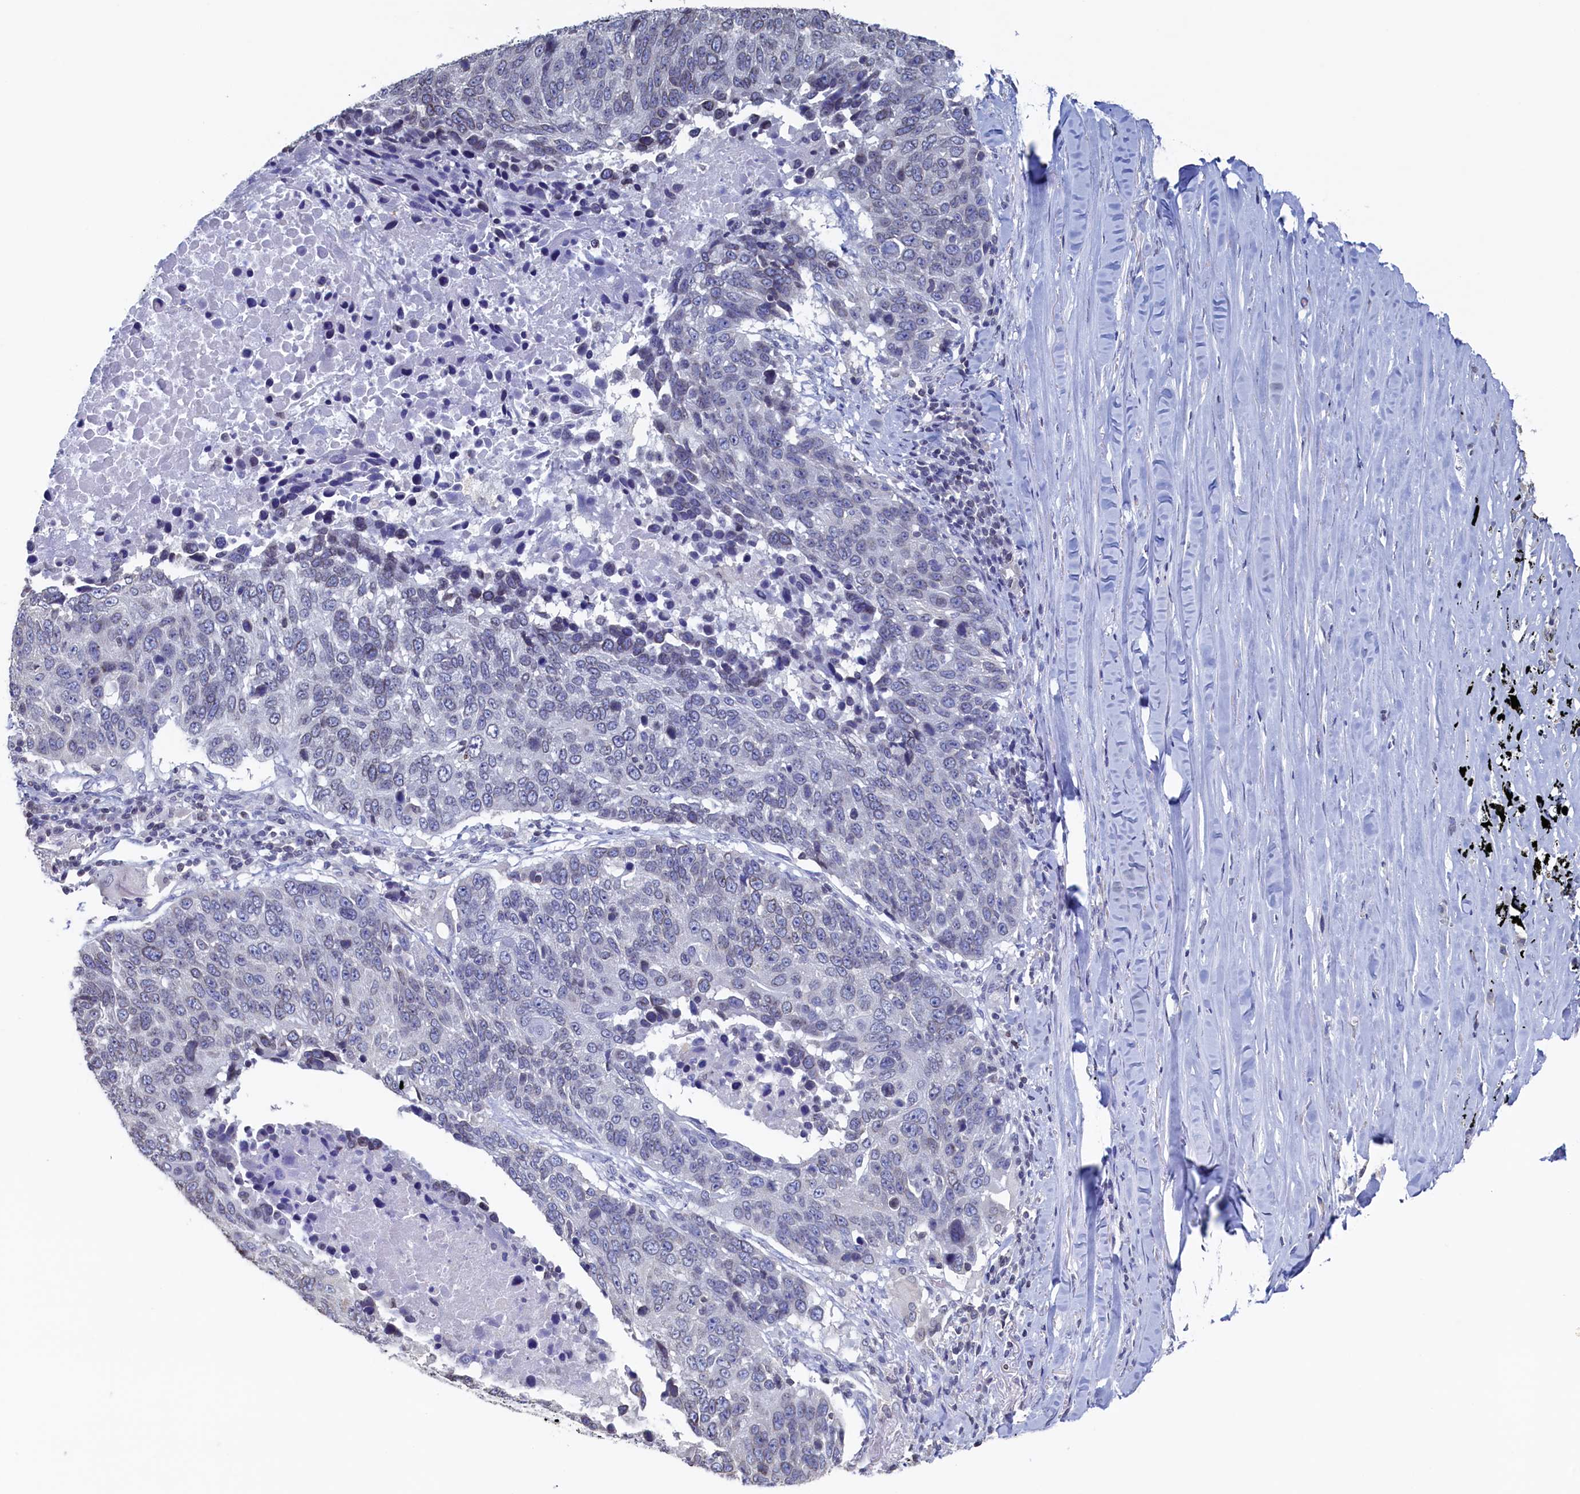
{"staining": {"intensity": "negative", "quantity": "none", "location": "none"}, "tissue": "lung cancer", "cell_type": "Tumor cells", "image_type": "cancer", "snomed": [{"axis": "morphology", "description": "Normal tissue, NOS"}, {"axis": "morphology", "description": "Squamous cell carcinoma, NOS"}, {"axis": "topography", "description": "Lymph node"}, {"axis": "topography", "description": "Lung"}], "caption": "This is an immunohistochemistry (IHC) image of lung squamous cell carcinoma. There is no expression in tumor cells.", "gene": "C11orf54", "patient": {"sex": "male", "age": 66}}